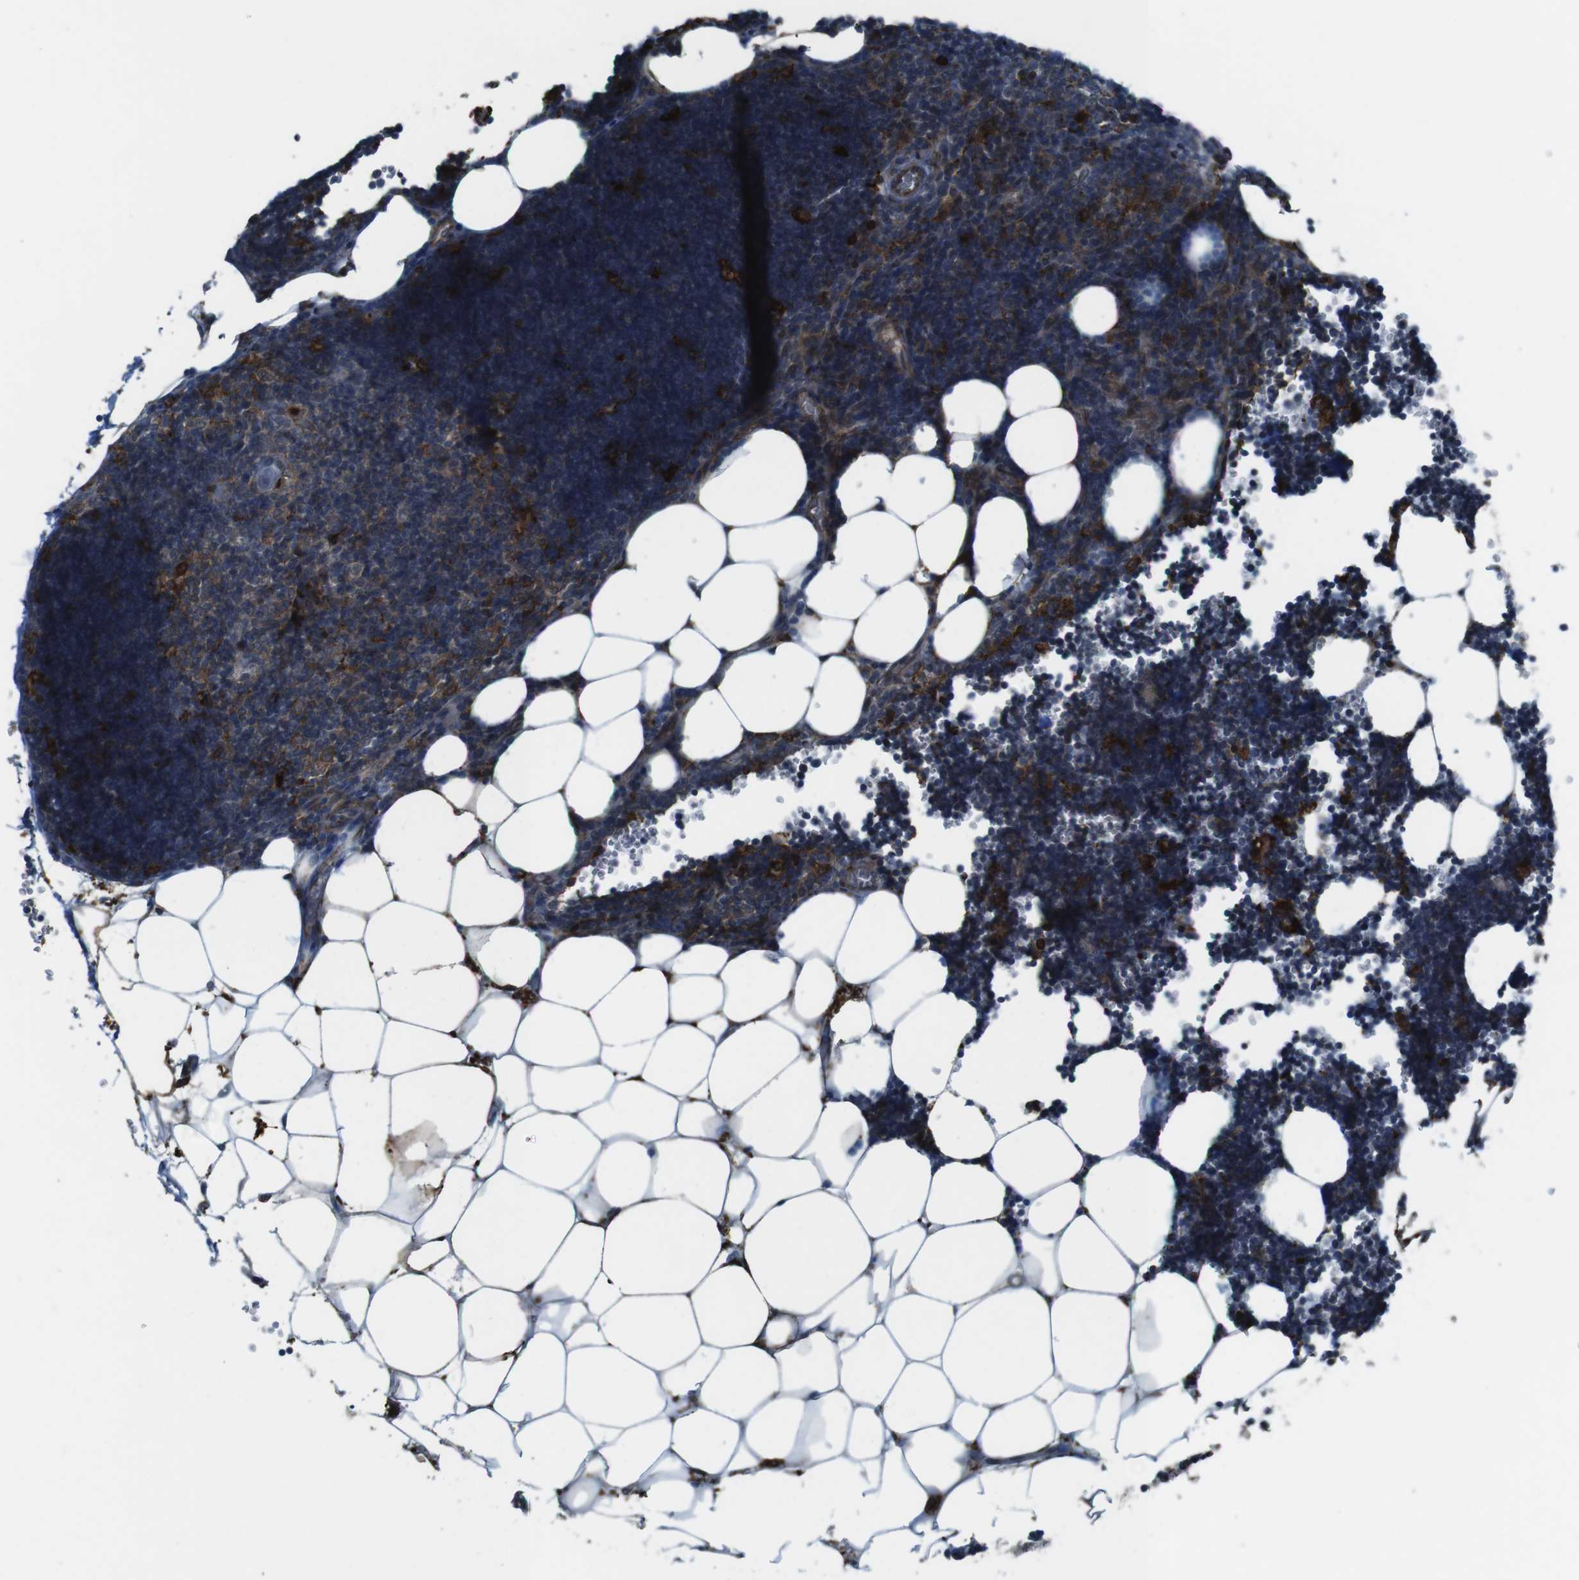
{"staining": {"intensity": "negative", "quantity": "none", "location": "none"}, "tissue": "lymph node", "cell_type": "Germinal center cells", "image_type": "normal", "snomed": [{"axis": "morphology", "description": "Normal tissue, NOS"}, {"axis": "topography", "description": "Lymph node"}], "caption": "Protein analysis of normal lymph node exhibits no significant positivity in germinal center cells.", "gene": "GDF10", "patient": {"sex": "male", "age": 33}}